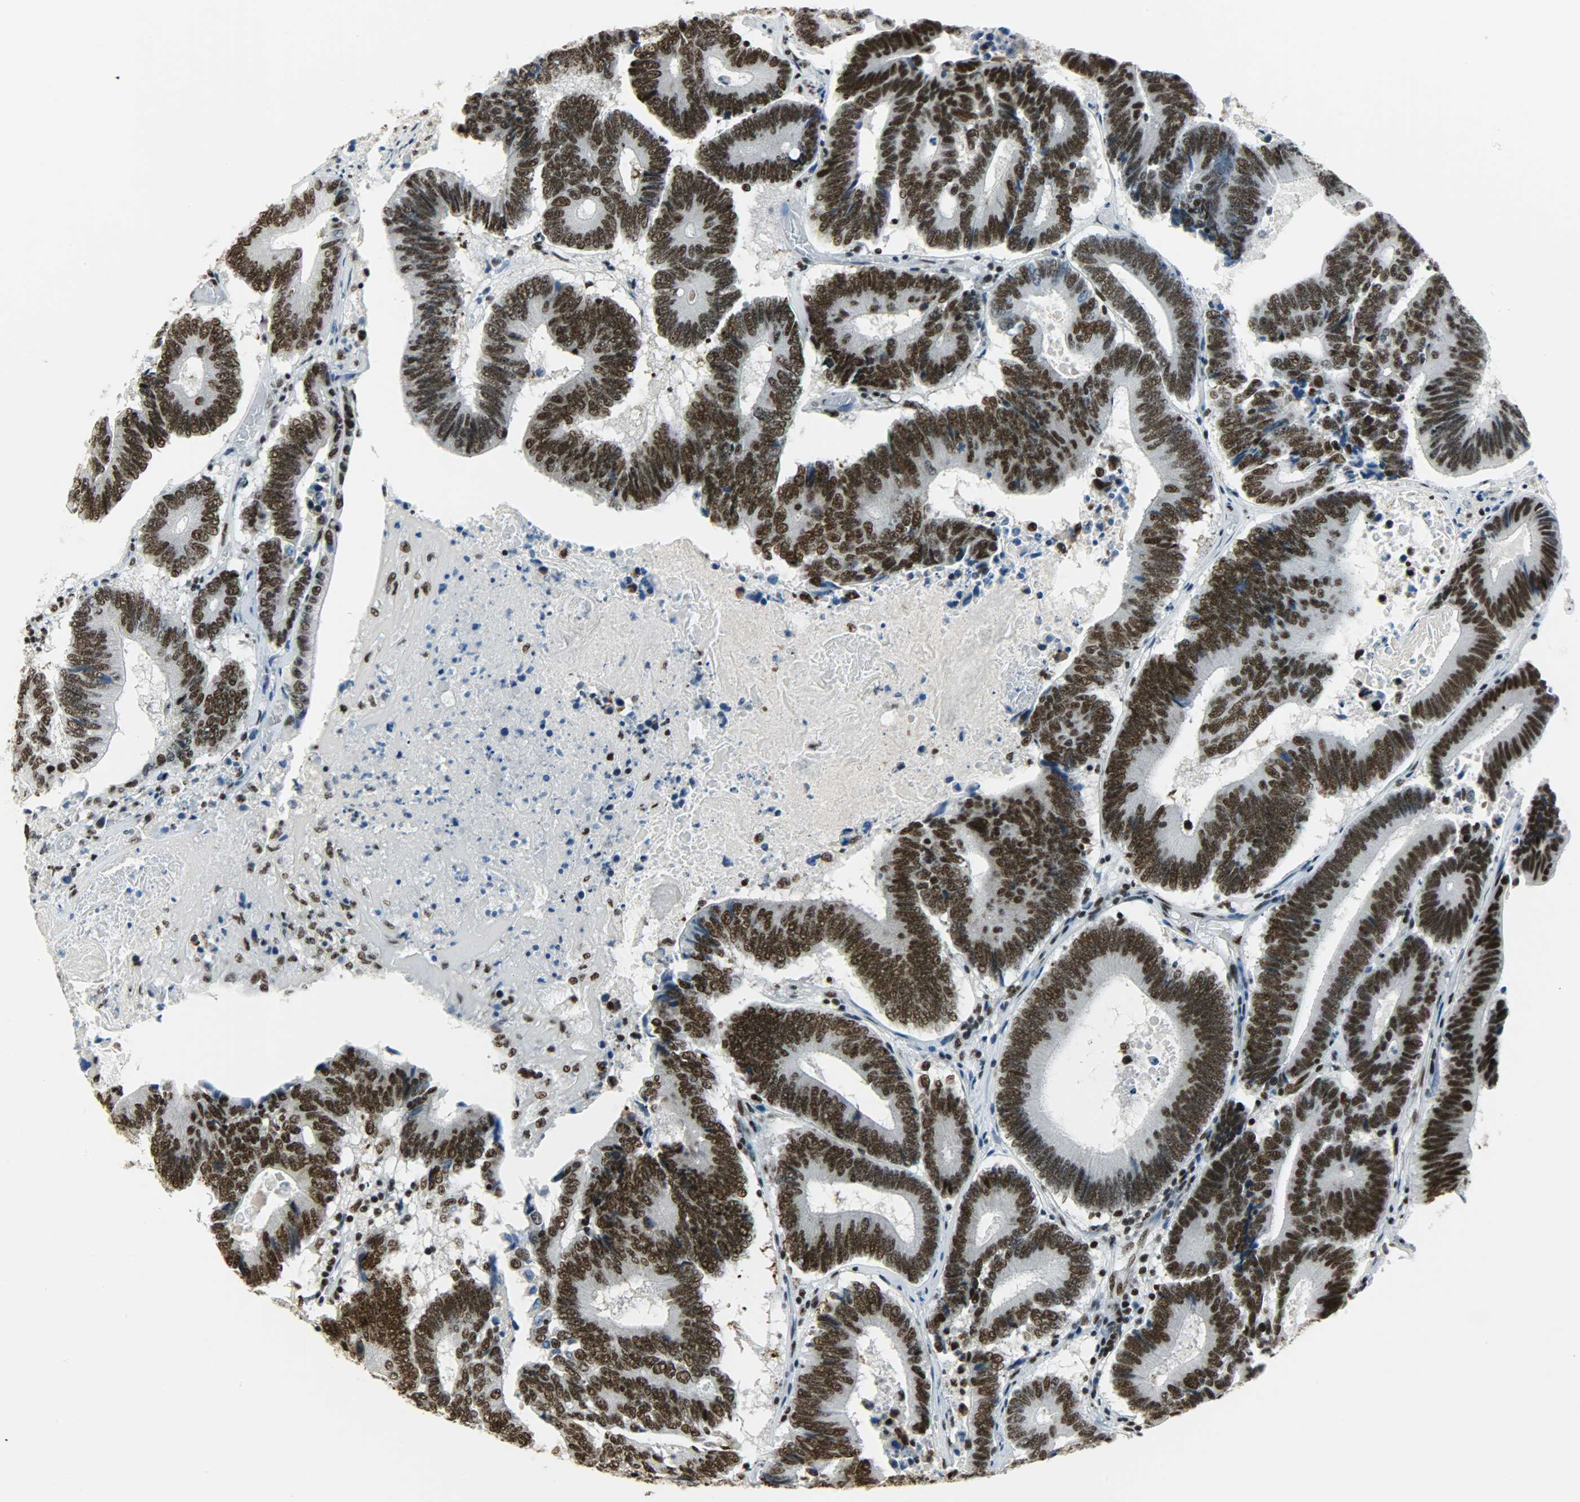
{"staining": {"intensity": "strong", "quantity": ">75%", "location": "nuclear"}, "tissue": "colorectal cancer", "cell_type": "Tumor cells", "image_type": "cancer", "snomed": [{"axis": "morphology", "description": "Adenocarcinoma, NOS"}, {"axis": "topography", "description": "Colon"}], "caption": "Protein expression analysis of adenocarcinoma (colorectal) demonstrates strong nuclear expression in approximately >75% of tumor cells. The staining was performed using DAB, with brown indicating positive protein expression. Nuclei are stained blue with hematoxylin.", "gene": "SNRPA", "patient": {"sex": "female", "age": 78}}